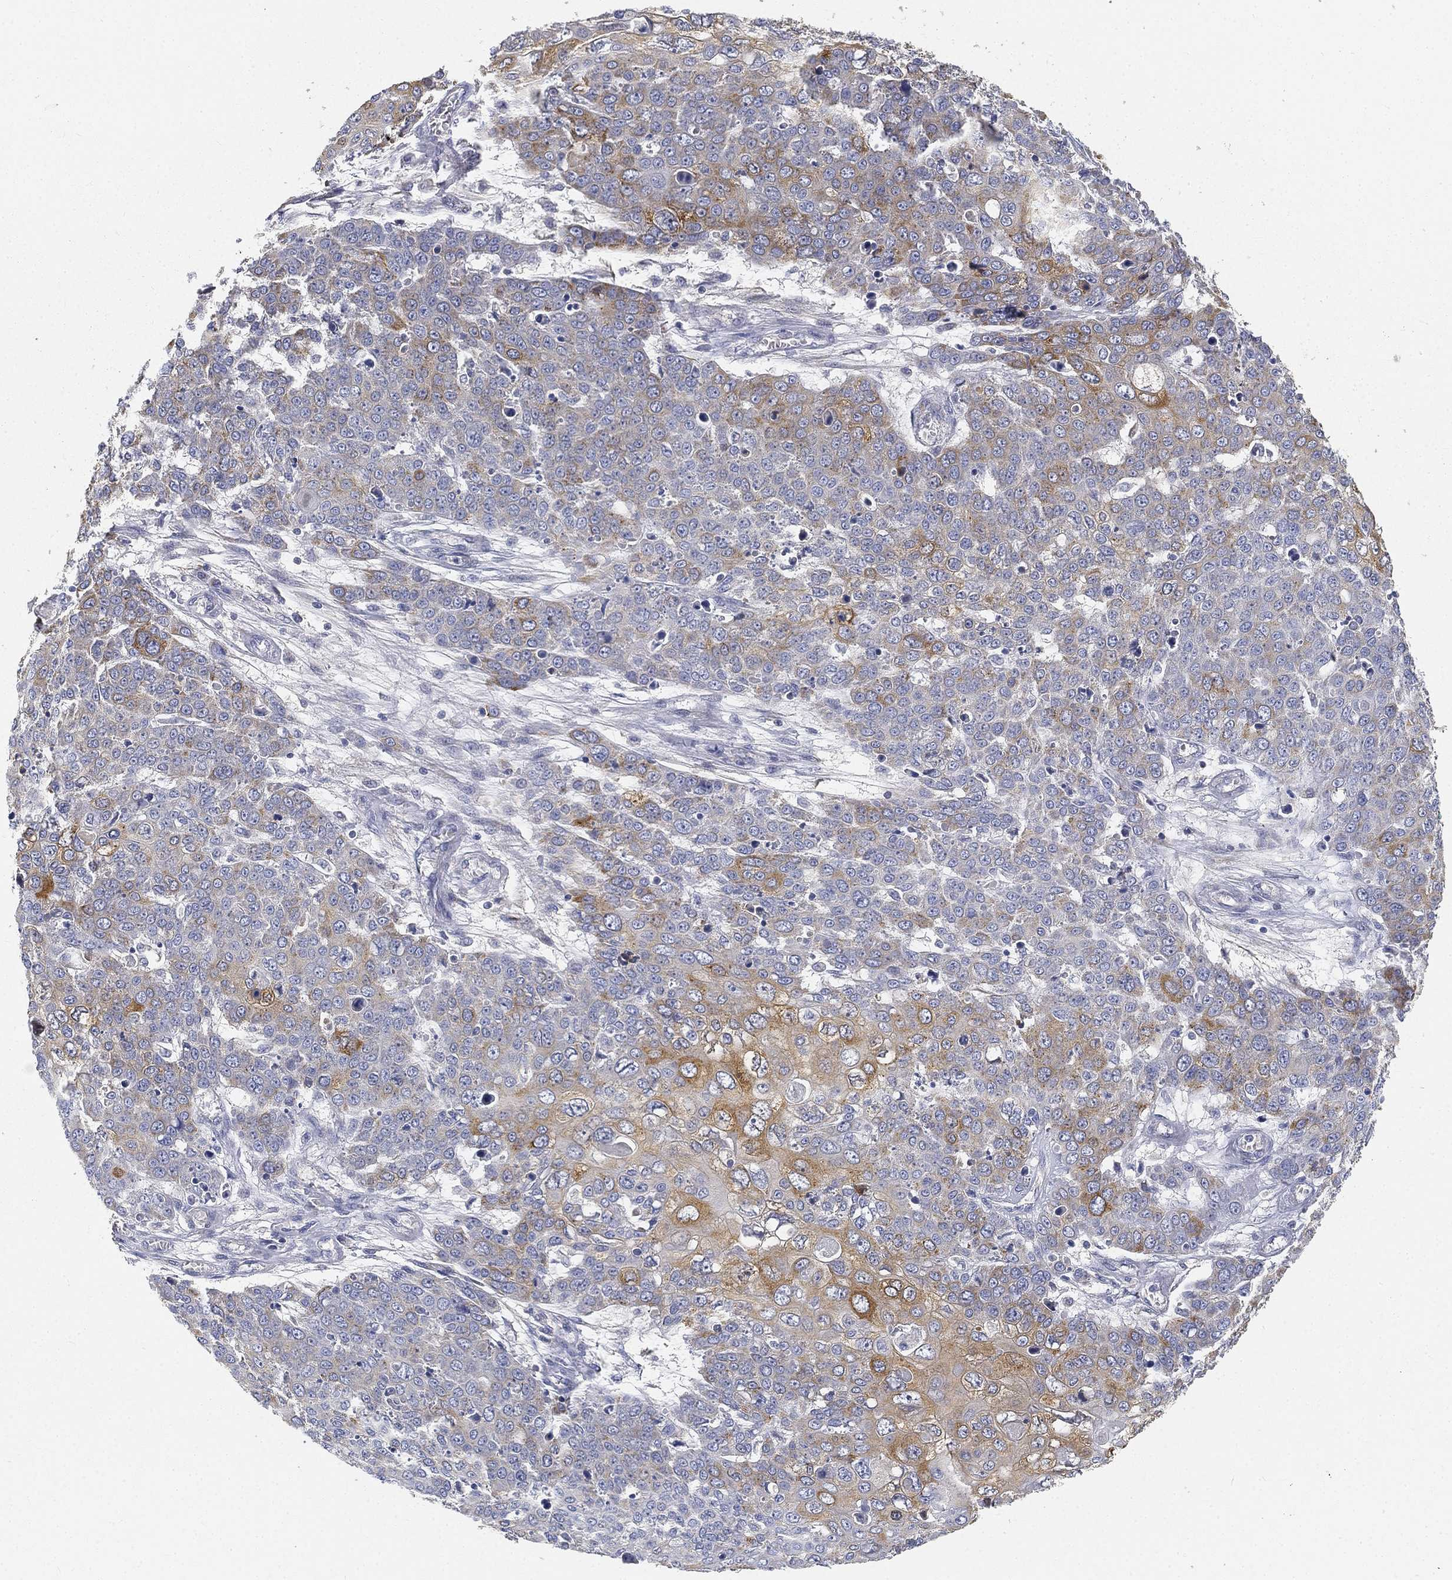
{"staining": {"intensity": "strong", "quantity": "<25%", "location": "cytoplasmic/membranous"}, "tissue": "skin cancer", "cell_type": "Tumor cells", "image_type": "cancer", "snomed": [{"axis": "morphology", "description": "Squamous cell carcinoma, NOS"}, {"axis": "topography", "description": "Skin"}], "caption": "Protein expression analysis of skin squamous cell carcinoma reveals strong cytoplasmic/membranous positivity in approximately <25% of tumor cells.", "gene": "TMEM25", "patient": {"sex": "male", "age": 71}}